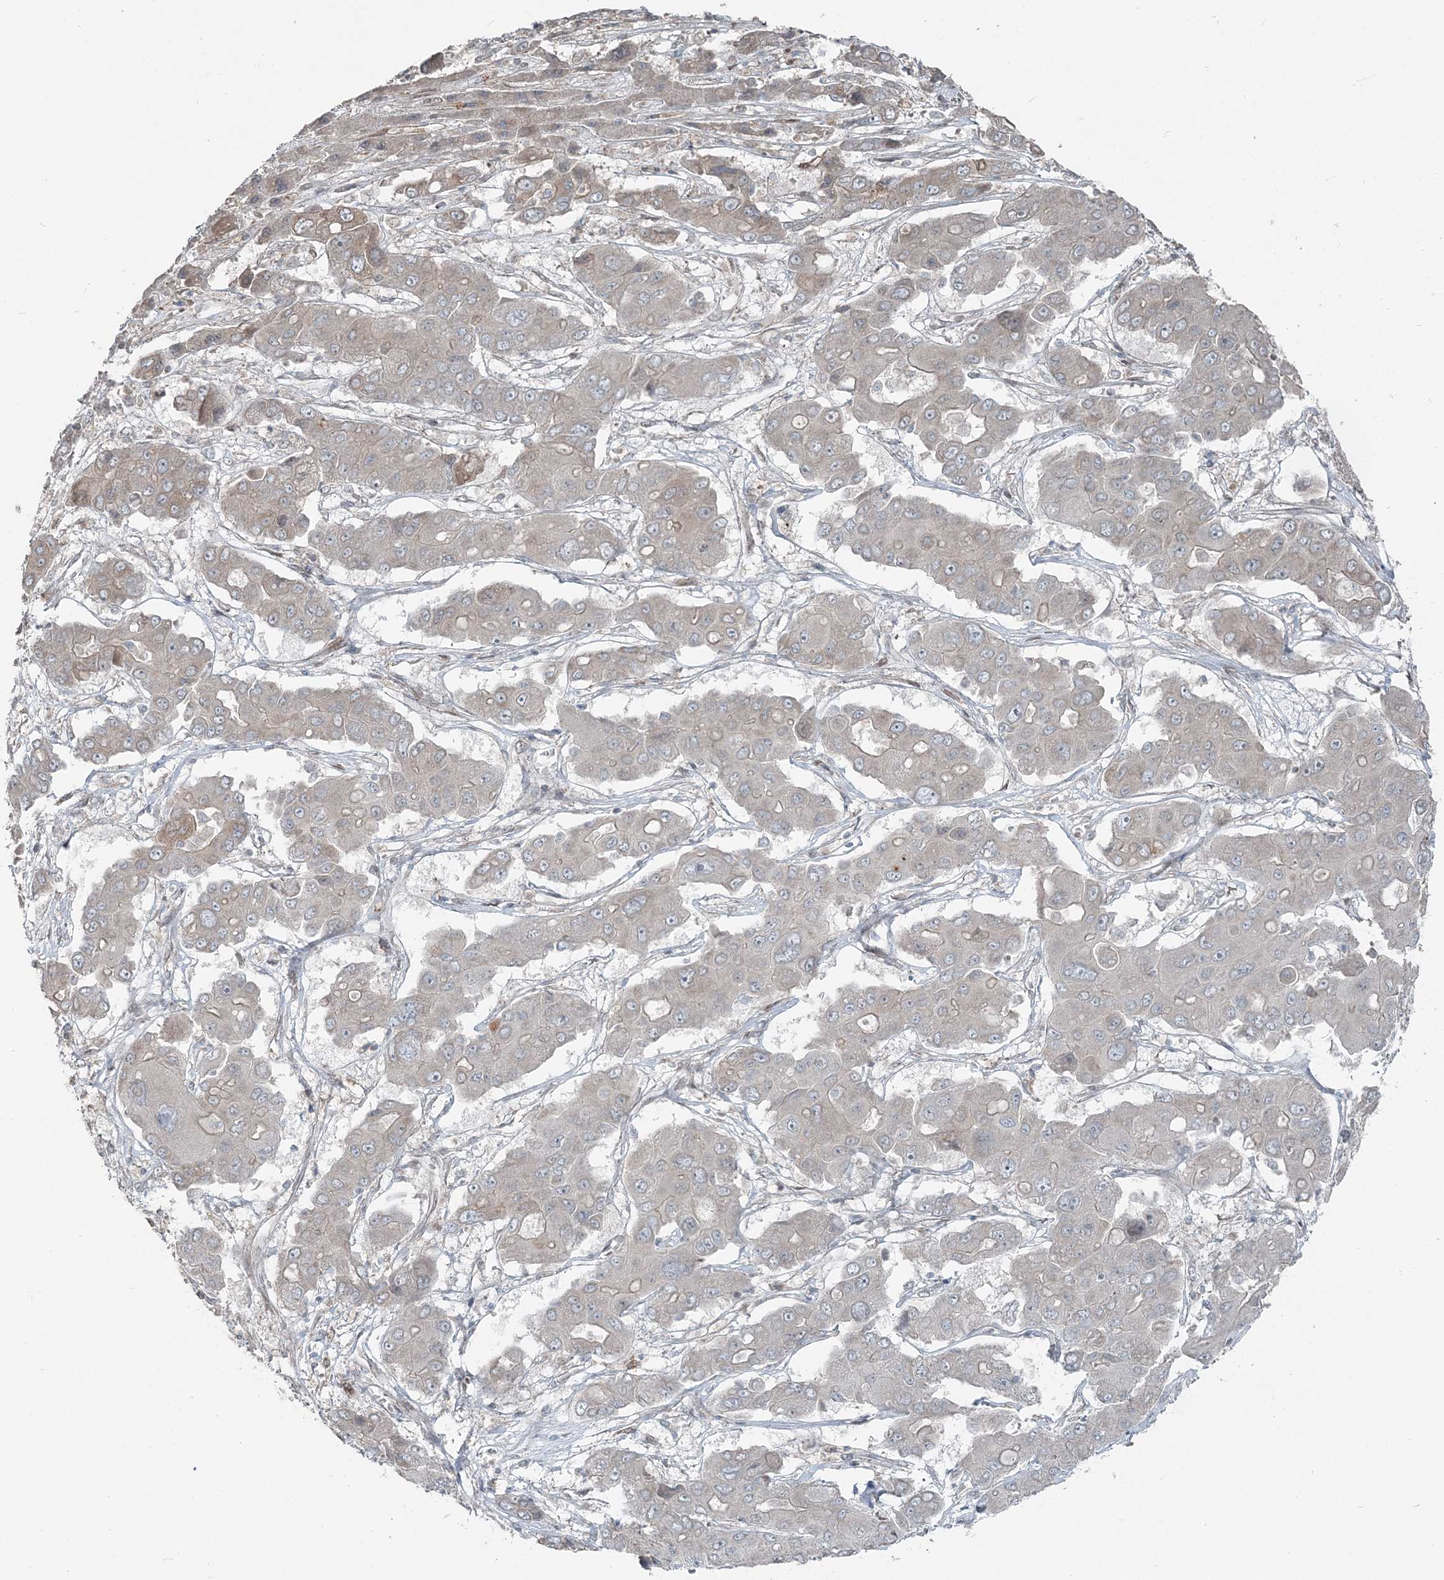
{"staining": {"intensity": "negative", "quantity": "none", "location": "none"}, "tissue": "liver cancer", "cell_type": "Tumor cells", "image_type": "cancer", "snomed": [{"axis": "morphology", "description": "Cholangiocarcinoma"}, {"axis": "topography", "description": "Liver"}], "caption": "Tumor cells are negative for protein expression in human liver cholangiocarcinoma.", "gene": "FBXL17", "patient": {"sex": "male", "age": 67}}